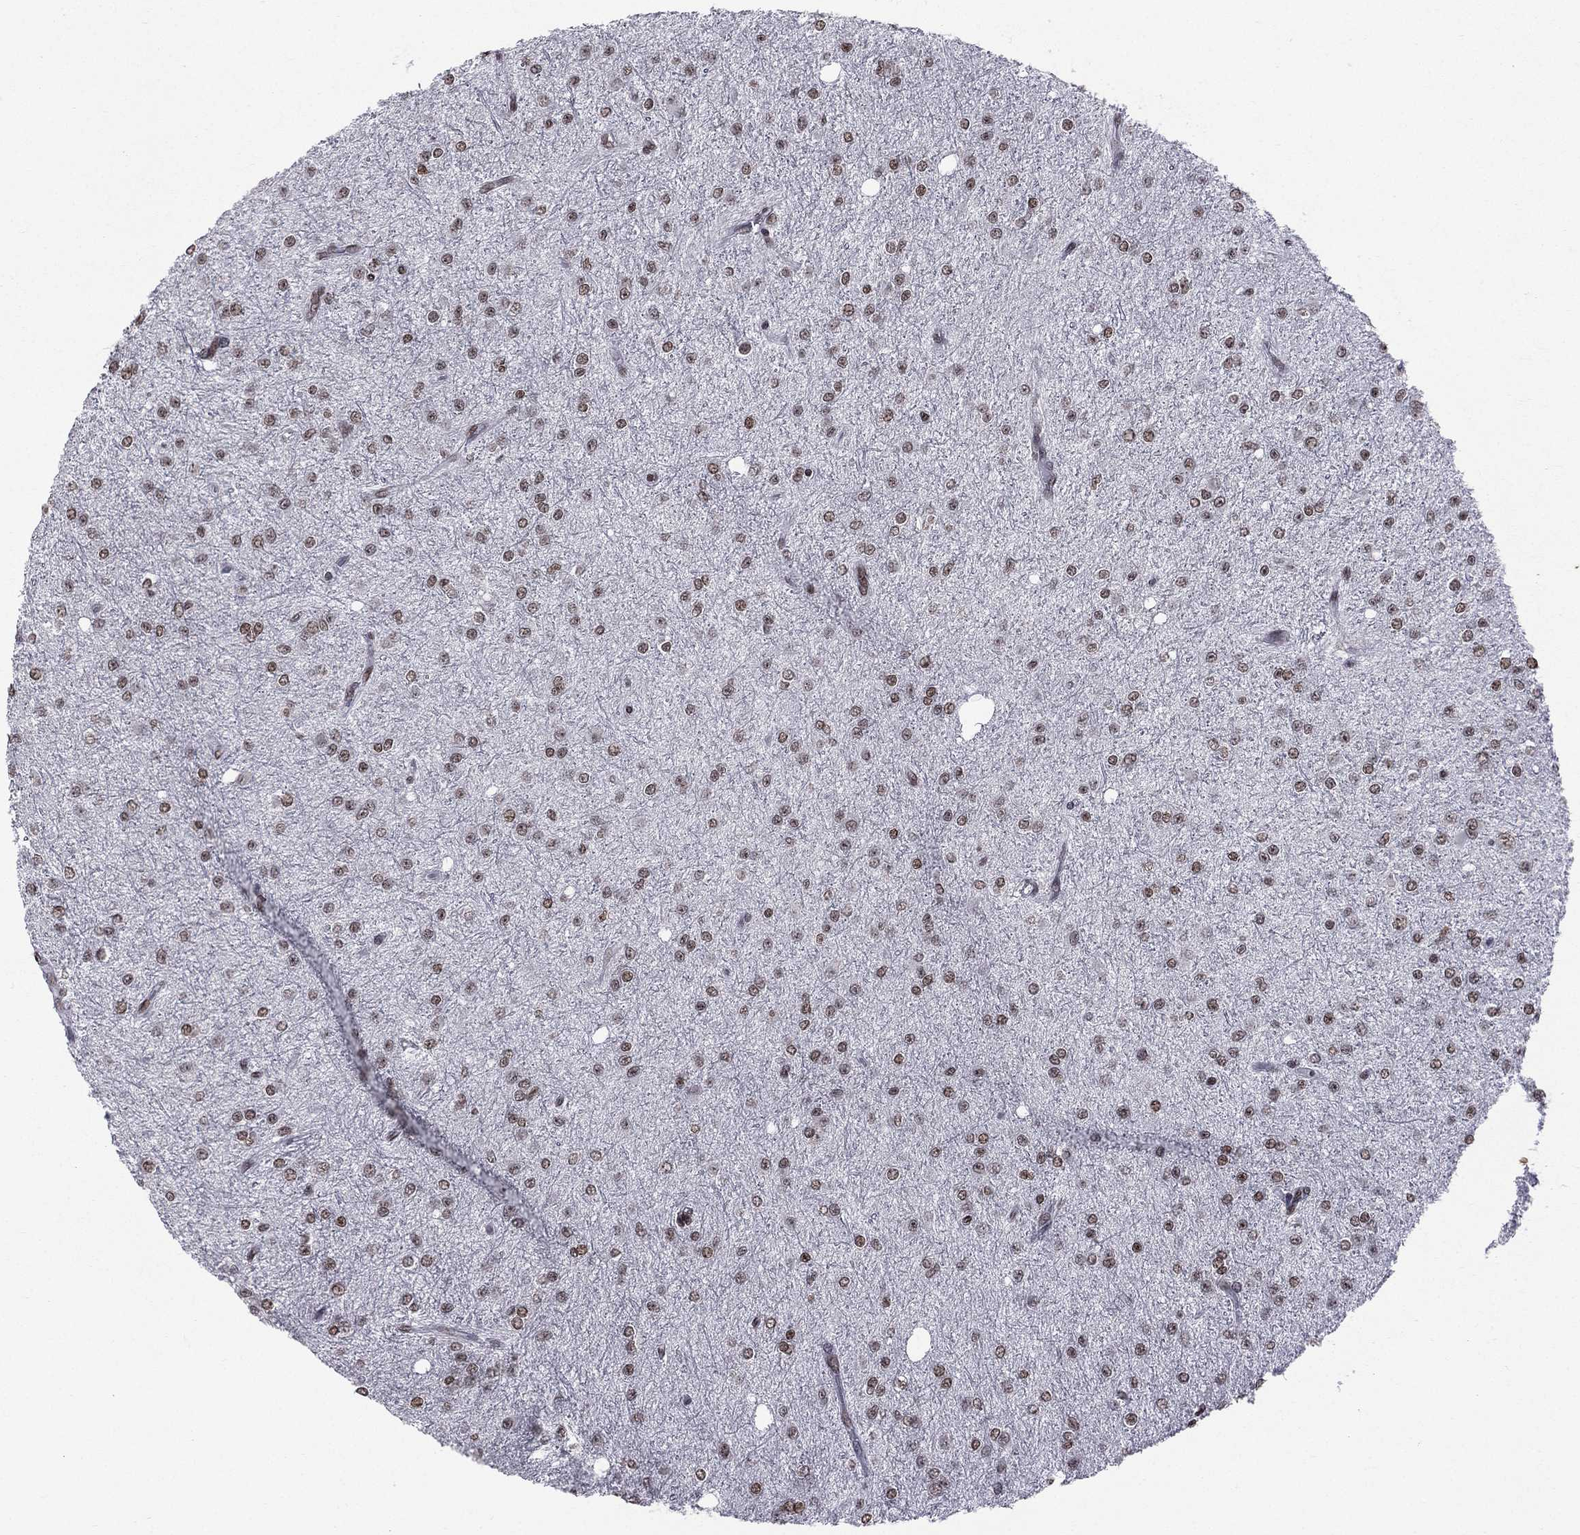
{"staining": {"intensity": "strong", "quantity": "25%-75%", "location": "nuclear"}, "tissue": "glioma", "cell_type": "Tumor cells", "image_type": "cancer", "snomed": [{"axis": "morphology", "description": "Glioma, malignant, Low grade"}, {"axis": "topography", "description": "Brain"}], "caption": "Glioma stained with DAB (3,3'-diaminobenzidine) IHC shows high levels of strong nuclear staining in approximately 25%-75% of tumor cells. Using DAB (3,3'-diaminobenzidine) (brown) and hematoxylin (blue) stains, captured at high magnification using brightfield microscopy.", "gene": "RFX7", "patient": {"sex": "male", "age": 27}}